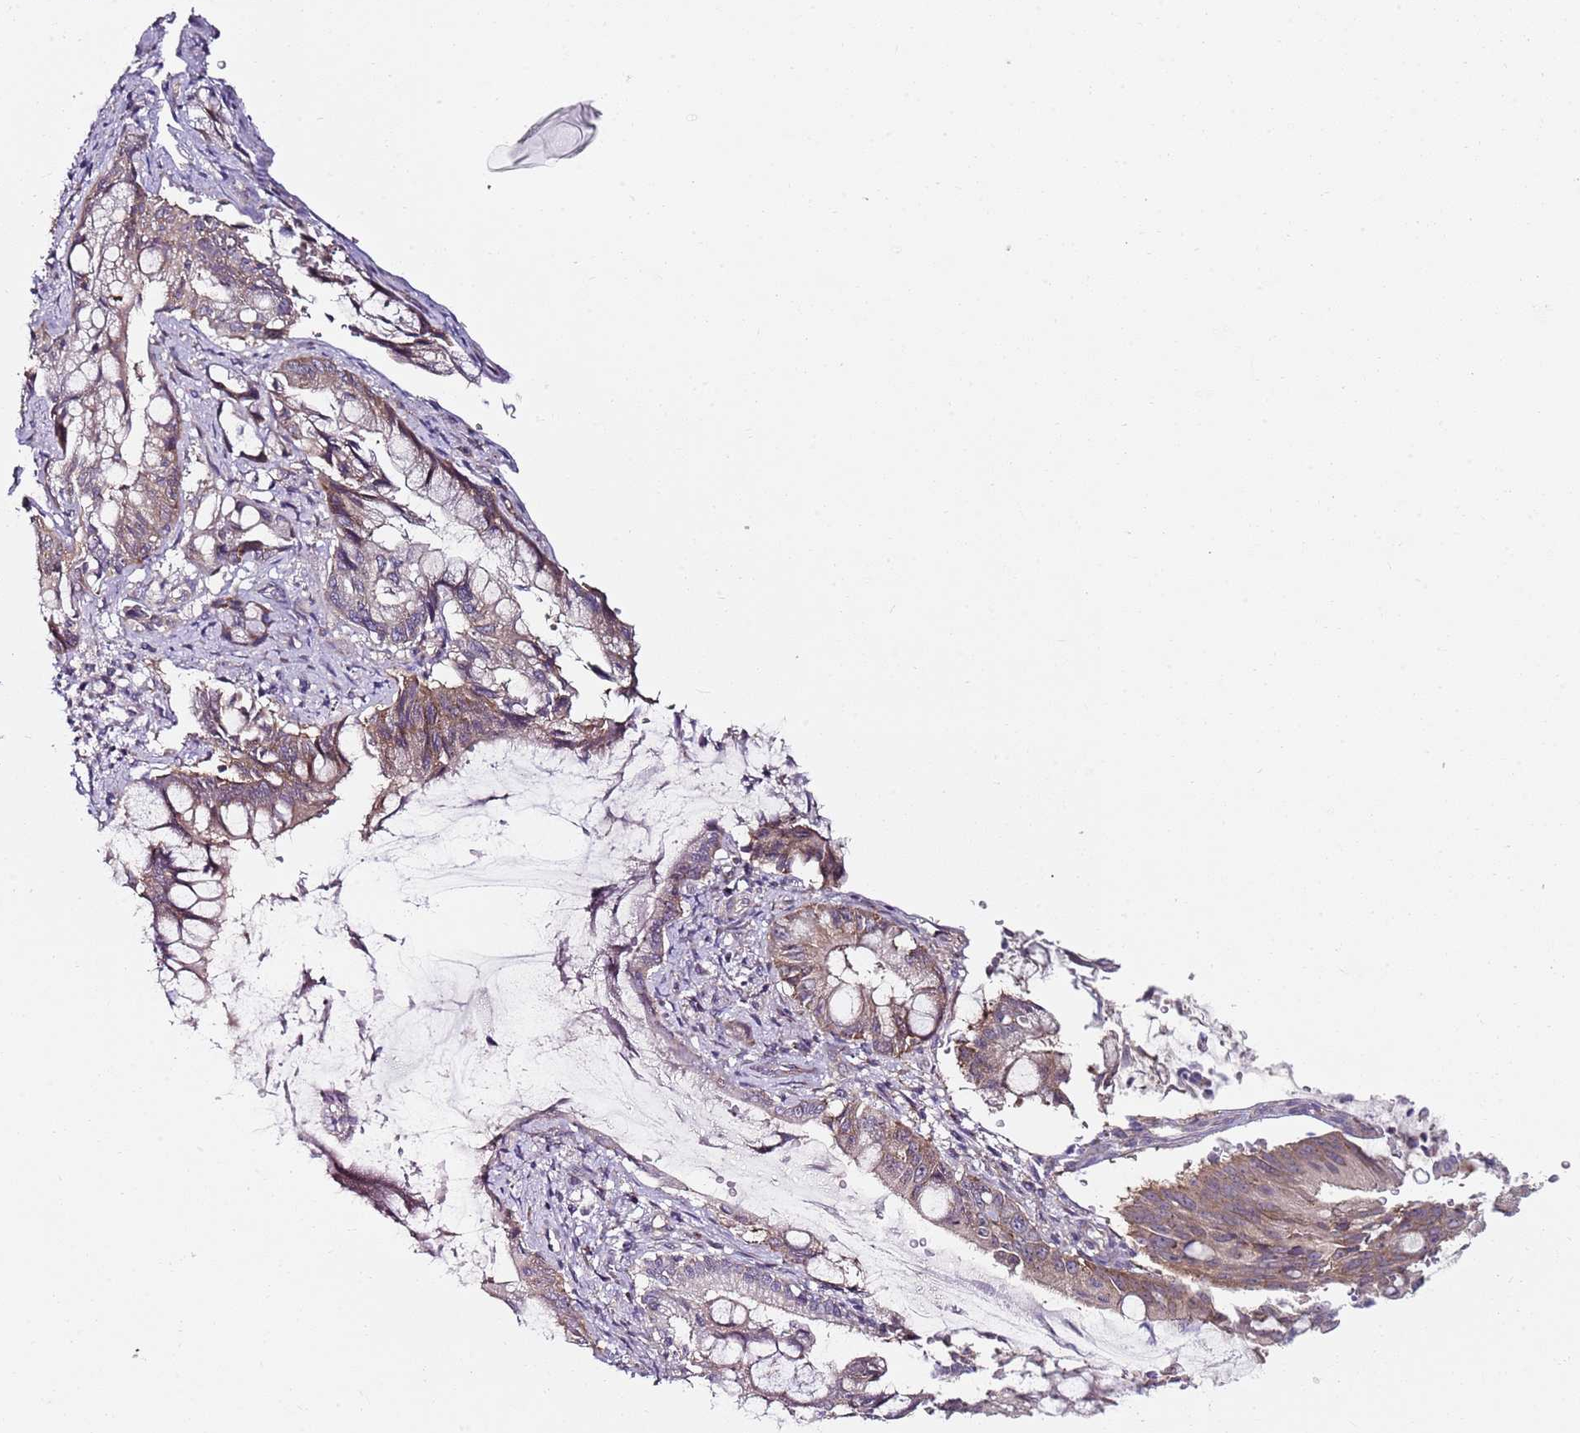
{"staining": {"intensity": "weak", "quantity": ">75%", "location": "cytoplasmic/membranous"}, "tissue": "pancreatic cancer", "cell_type": "Tumor cells", "image_type": "cancer", "snomed": [{"axis": "morphology", "description": "Adenocarcinoma, NOS"}, {"axis": "topography", "description": "Pancreas"}], "caption": "There is low levels of weak cytoplasmic/membranous expression in tumor cells of adenocarcinoma (pancreatic), as demonstrated by immunohistochemical staining (brown color).", "gene": "SLC26A6", "patient": {"sex": "male", "age": 68}}